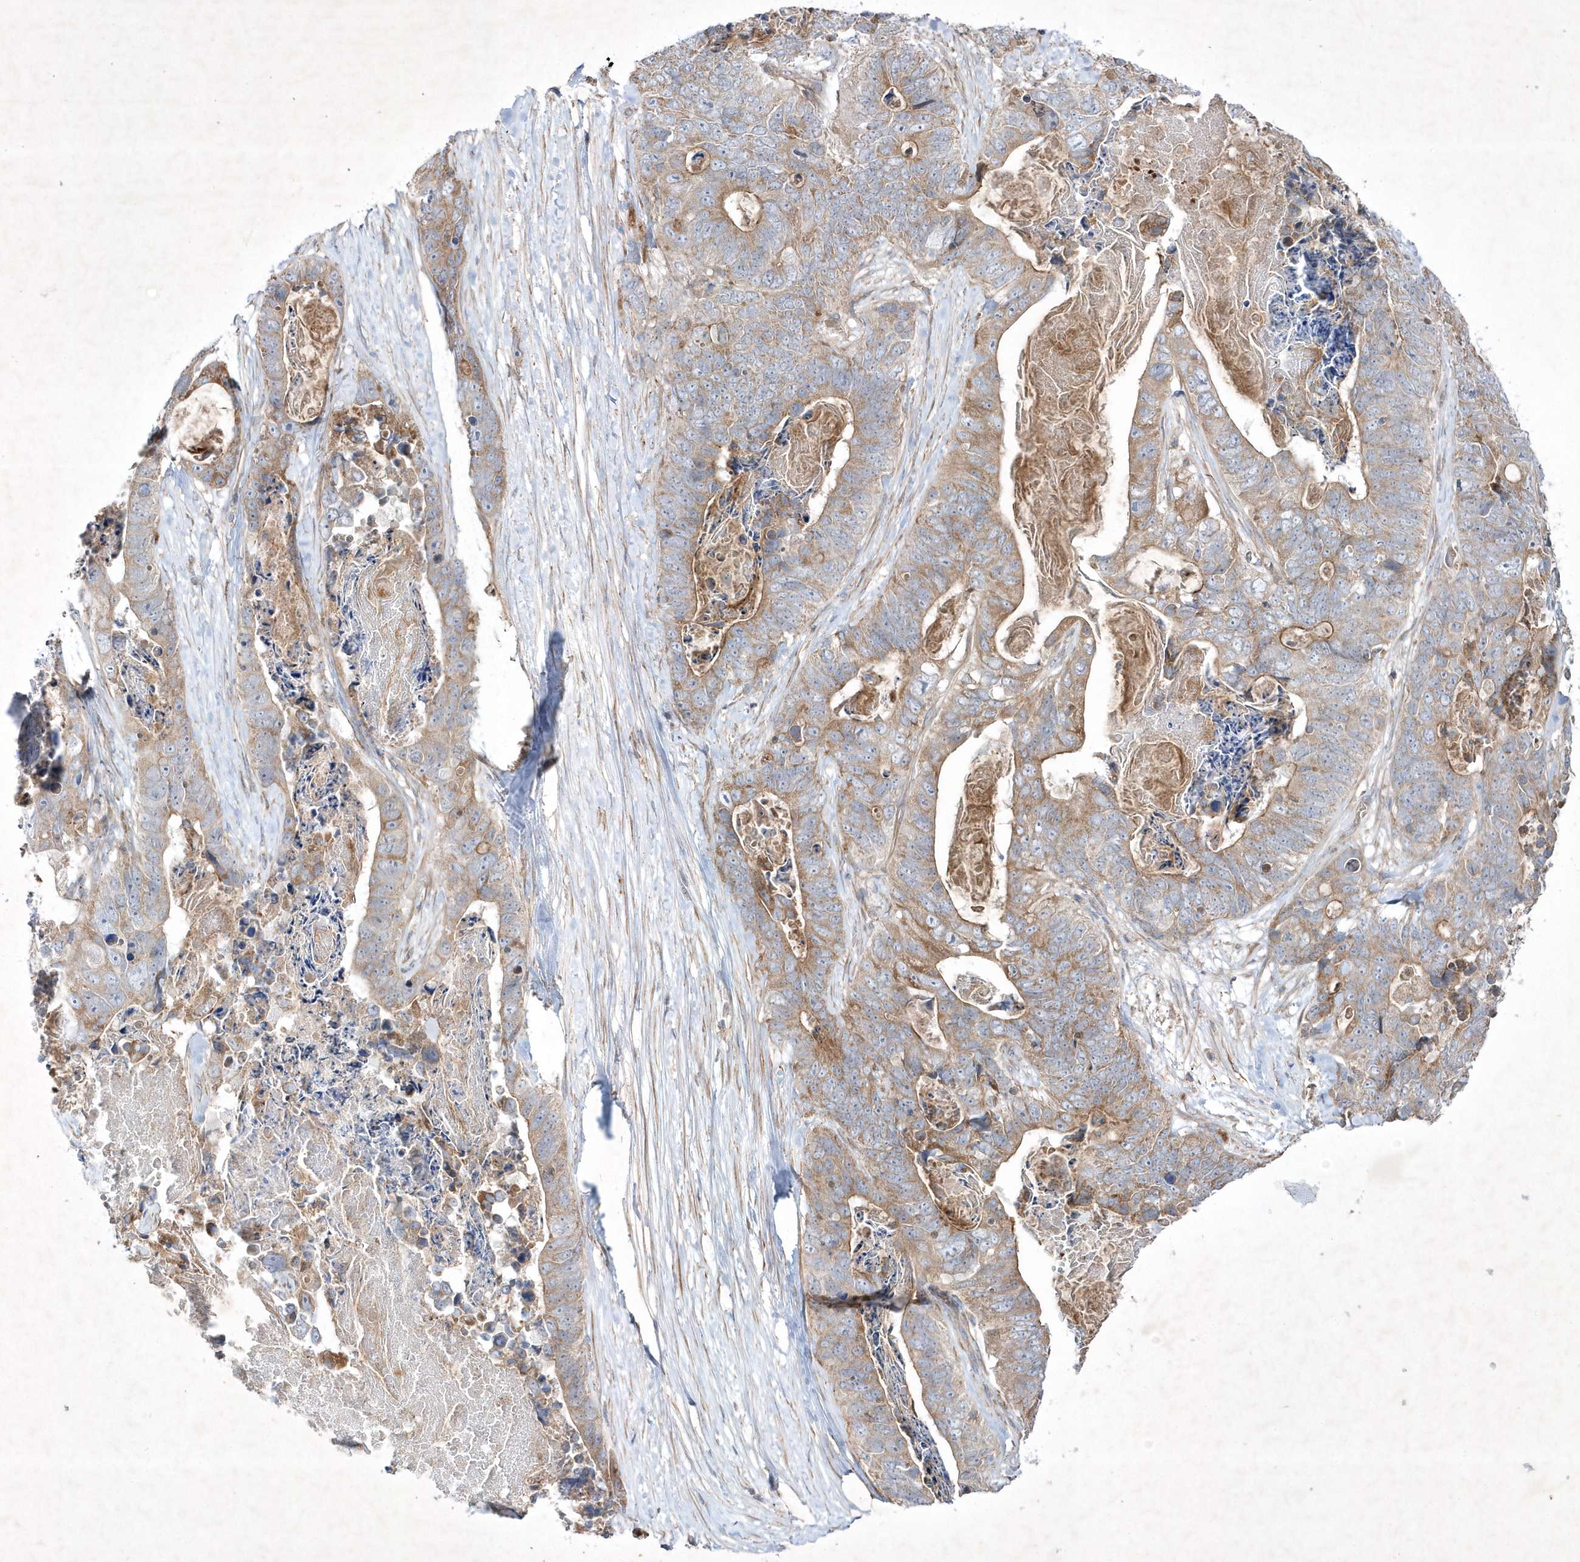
{"staining": {"intensity": "moderate", "quantity": ">75%", "location": "cytoplasmic/membranous"}, "tissue": "stomach cancer", "cell_type": "Tumor cells", "image_type": "cancer", "snomed": [{"axis": "morphology", "description": "Adenocarcinoma, NOS"}, {"axis": "topography", "description": "Stomach"}], "caption": "Immunohistochemical staining of adenocarcinoma (stomach) reveals medium levels of moderate cytoplasmic/membranous expression in about >75% of tumor cells.", "gene": "OPA1", "patient": {"sex": "female", "age": 89}}